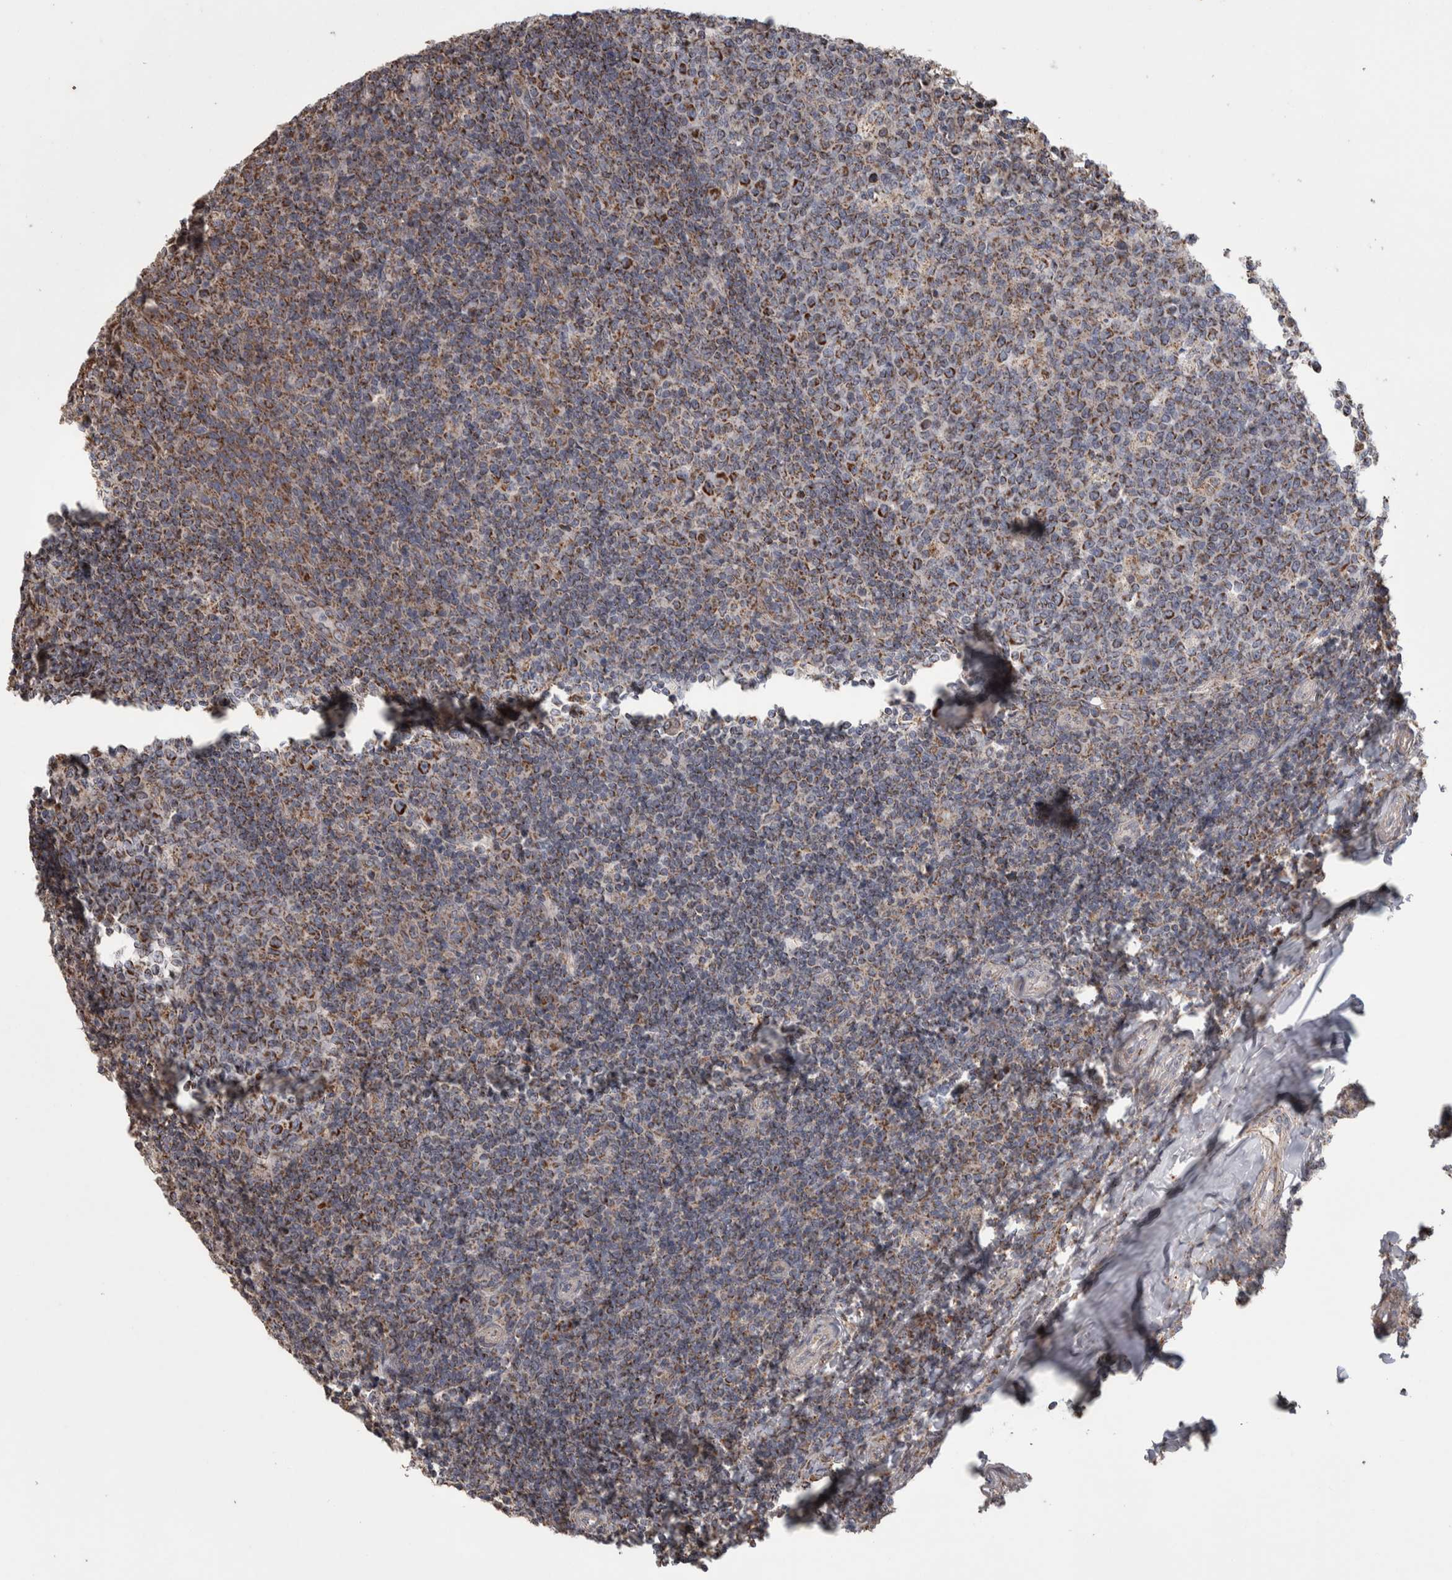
{"staining": {"intensity": "moderate", "quantity": ">75%", "location": "cytoplasmic/membranous"}, "tissue": "tonsil", "cell_type": "Germinal center cells", "image_type": "normal", "snomed": [{"axis": "morphology", "description": "Normal tissue, NOS"}, {"axis": "topography", "description": "Tonsil"}], "caption": "A histopathology image showing moderate cytoplasmic/membranous staining in approximately >75% of germinal center cells in benign tonsil, as visualized by brown immunohistochemical staining.", "gene": "SCO1", "patient": {"sex": "female", "age": 19}}